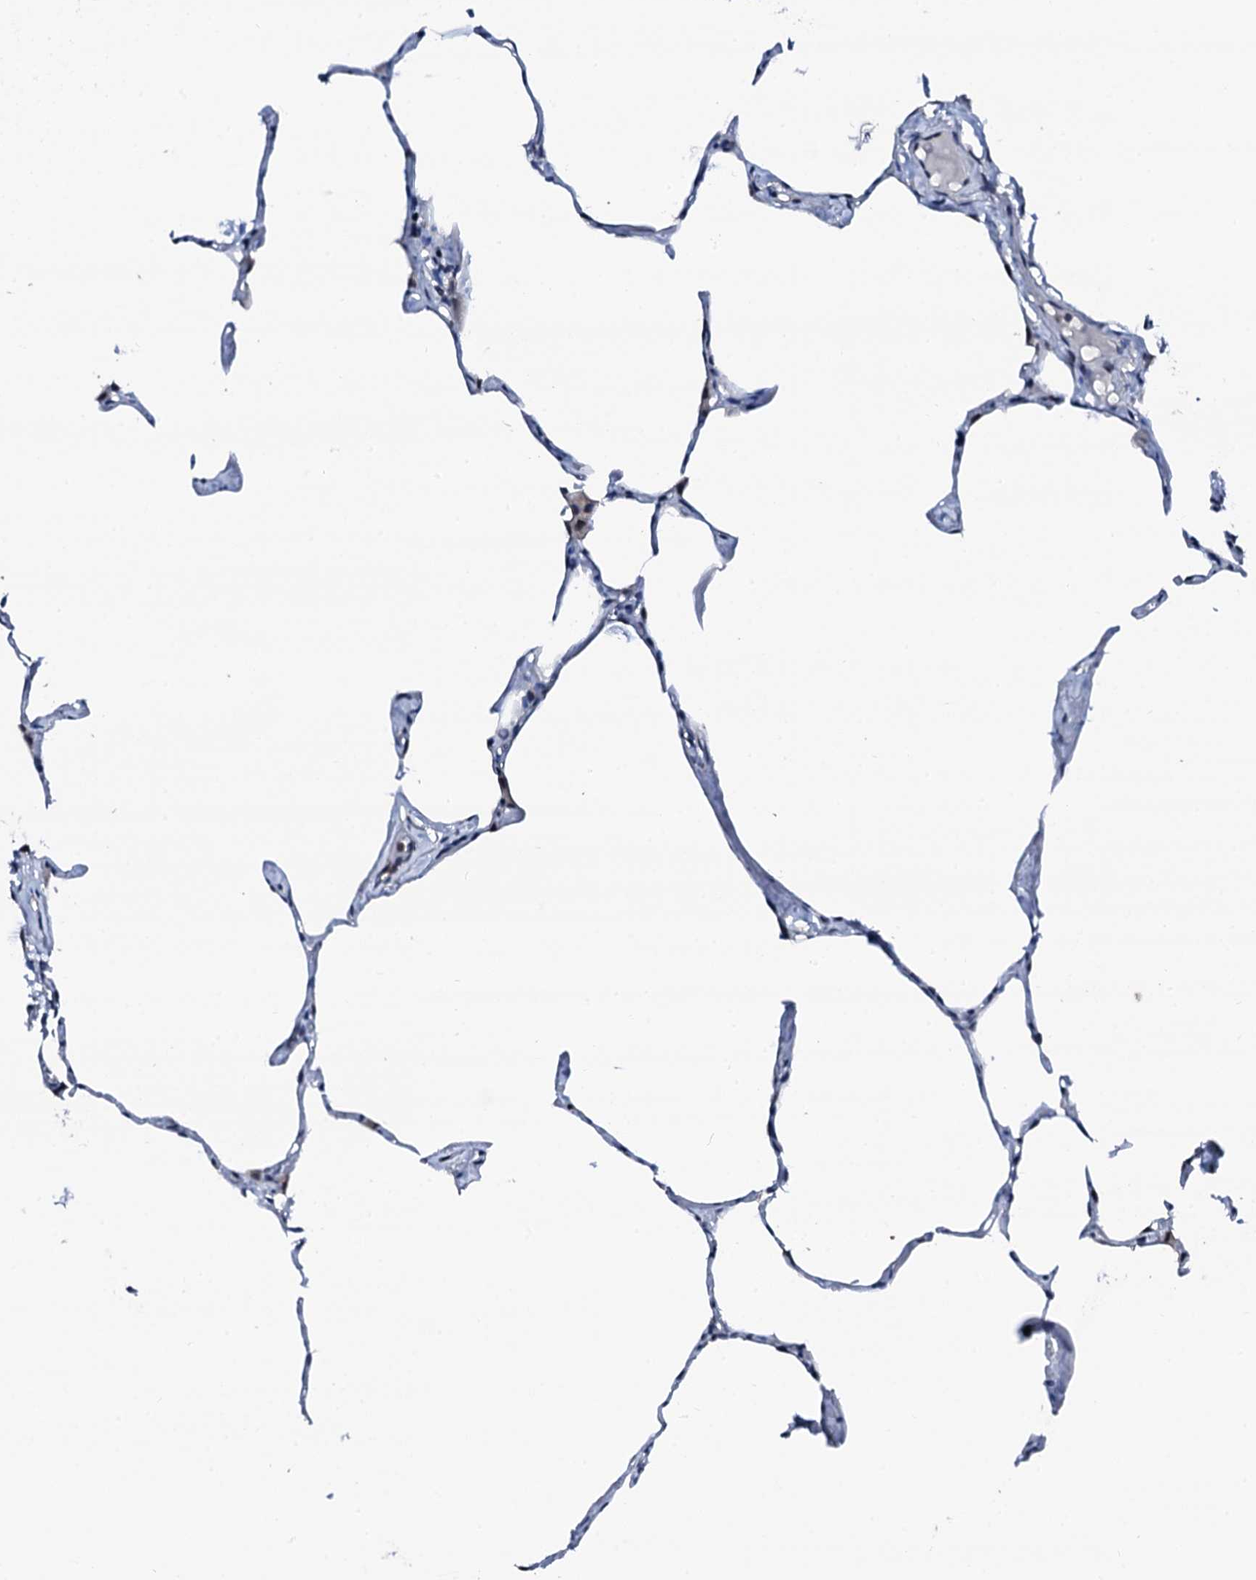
{"staining": {"intensity": "negative", "quantity": "none", "location": "none"}, "tissue": "lung", "cell_type": "Alveolar cells", "image_type": "normal", "snomed": [{"axis": "morphology", "description": "Normal tissue, NOS"}, {"axis": "topography", "description": "Lung"}], "caption": "Lung stained for a protein using immunohistochemistry shows no positivity alveolar cells.", "gene": "TRAFD1", "patient": {"sex": "male", "age": 65}}